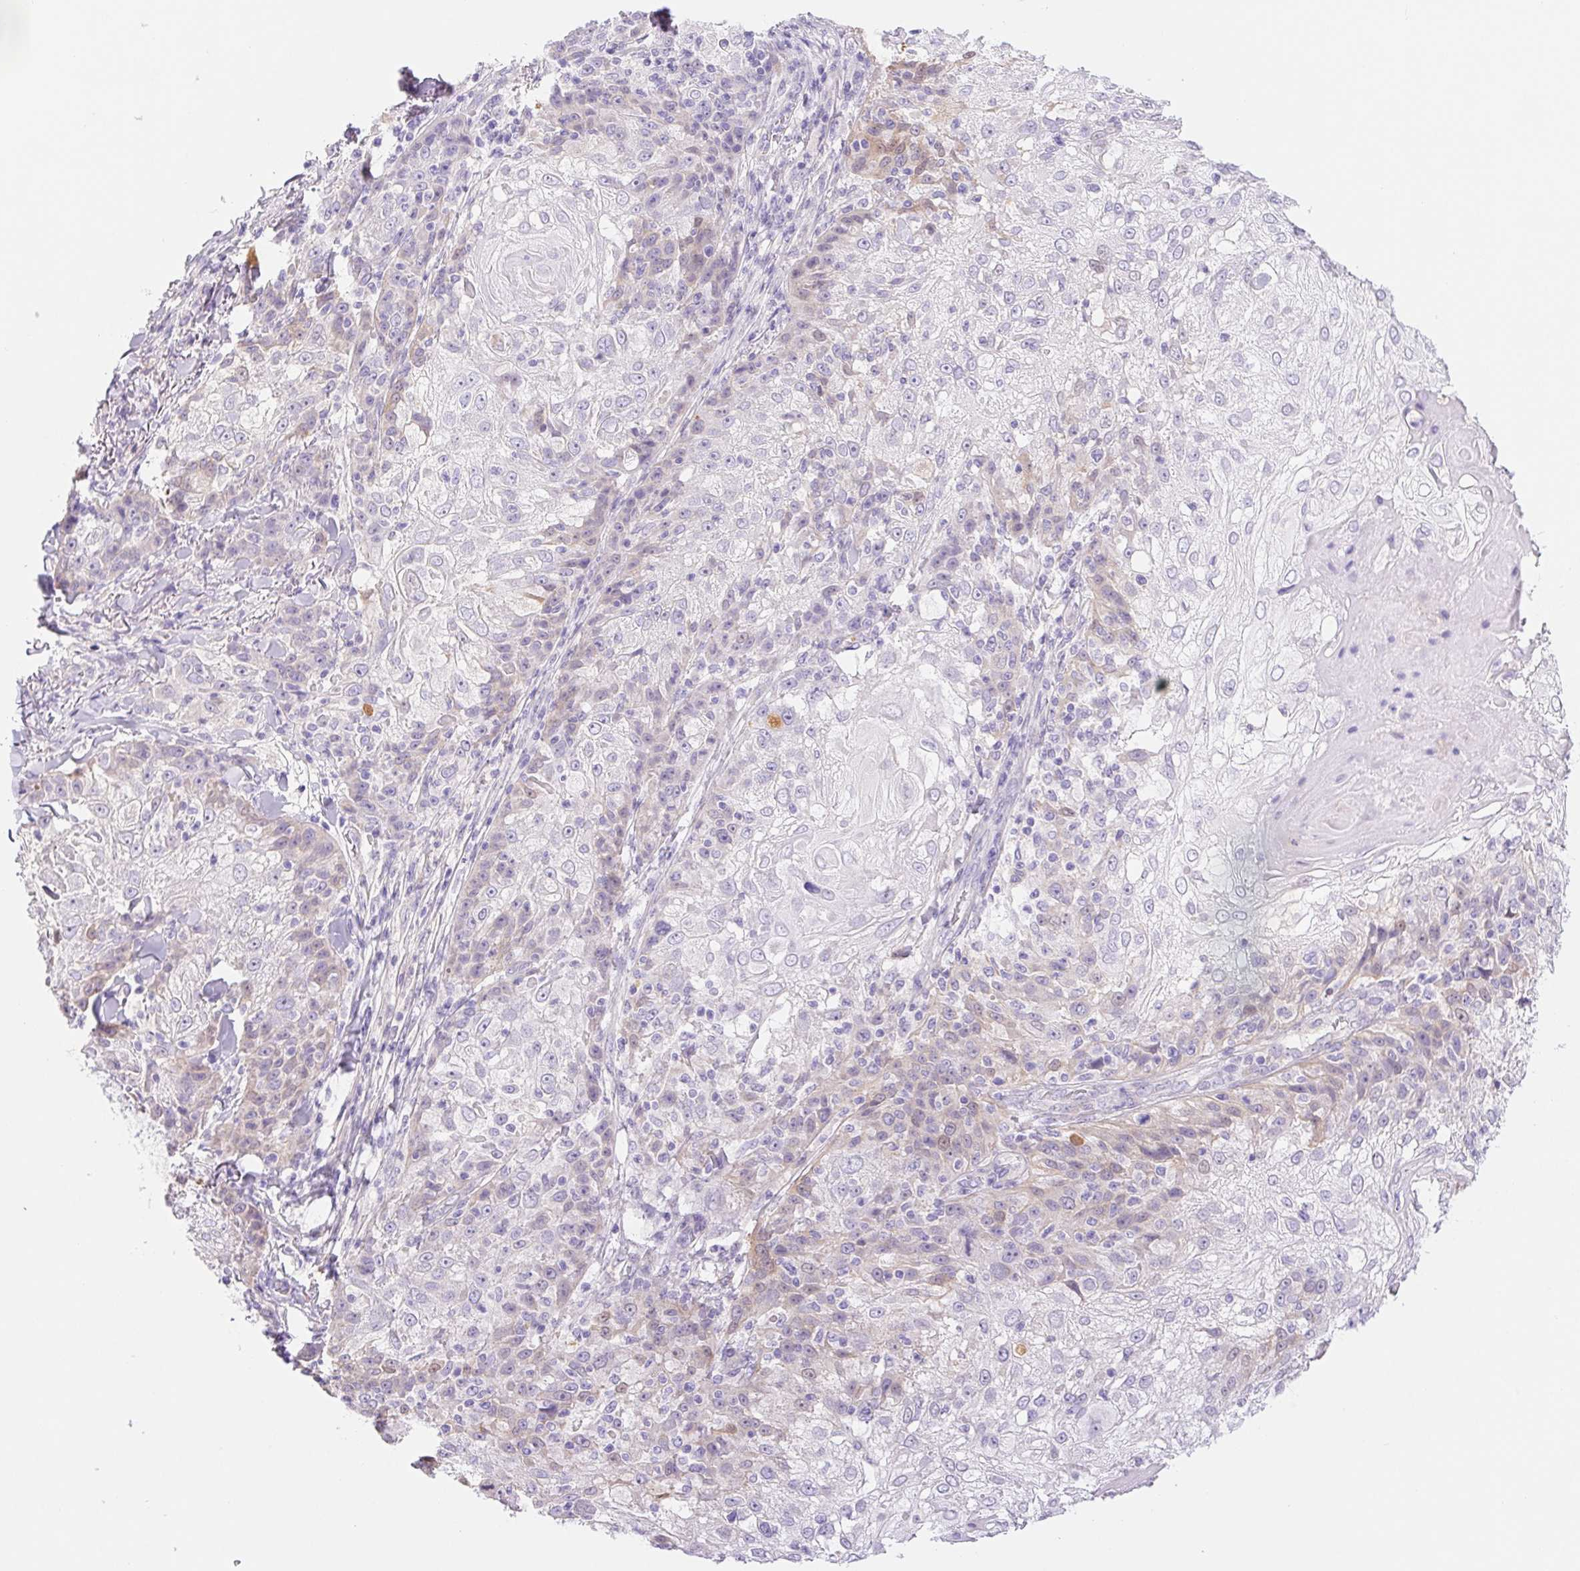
{"staining": {"intensity": "negative", "quantity": "none", "location": "none"}, "tissue": "skin cancer", "cell_type": "Tumor cells", "image_type": "cancer", "snomed": [{"axis": "morphology", "description": "Normal tissue, NOS"}, {"axis": "morphology", "description": "Squamous cell carcinoma, NOS"}, {"axis": "topography", "description": "Skin"}], "caption": "Immunohistochemistry (IHC) histopathology image of squamous cell carcinoma (skin) stained for a protein (brown), which exhibits no expression in tumor cells.", "gene": "DYNC2LI1", "patient": {"sex": "female", "age": 83}}